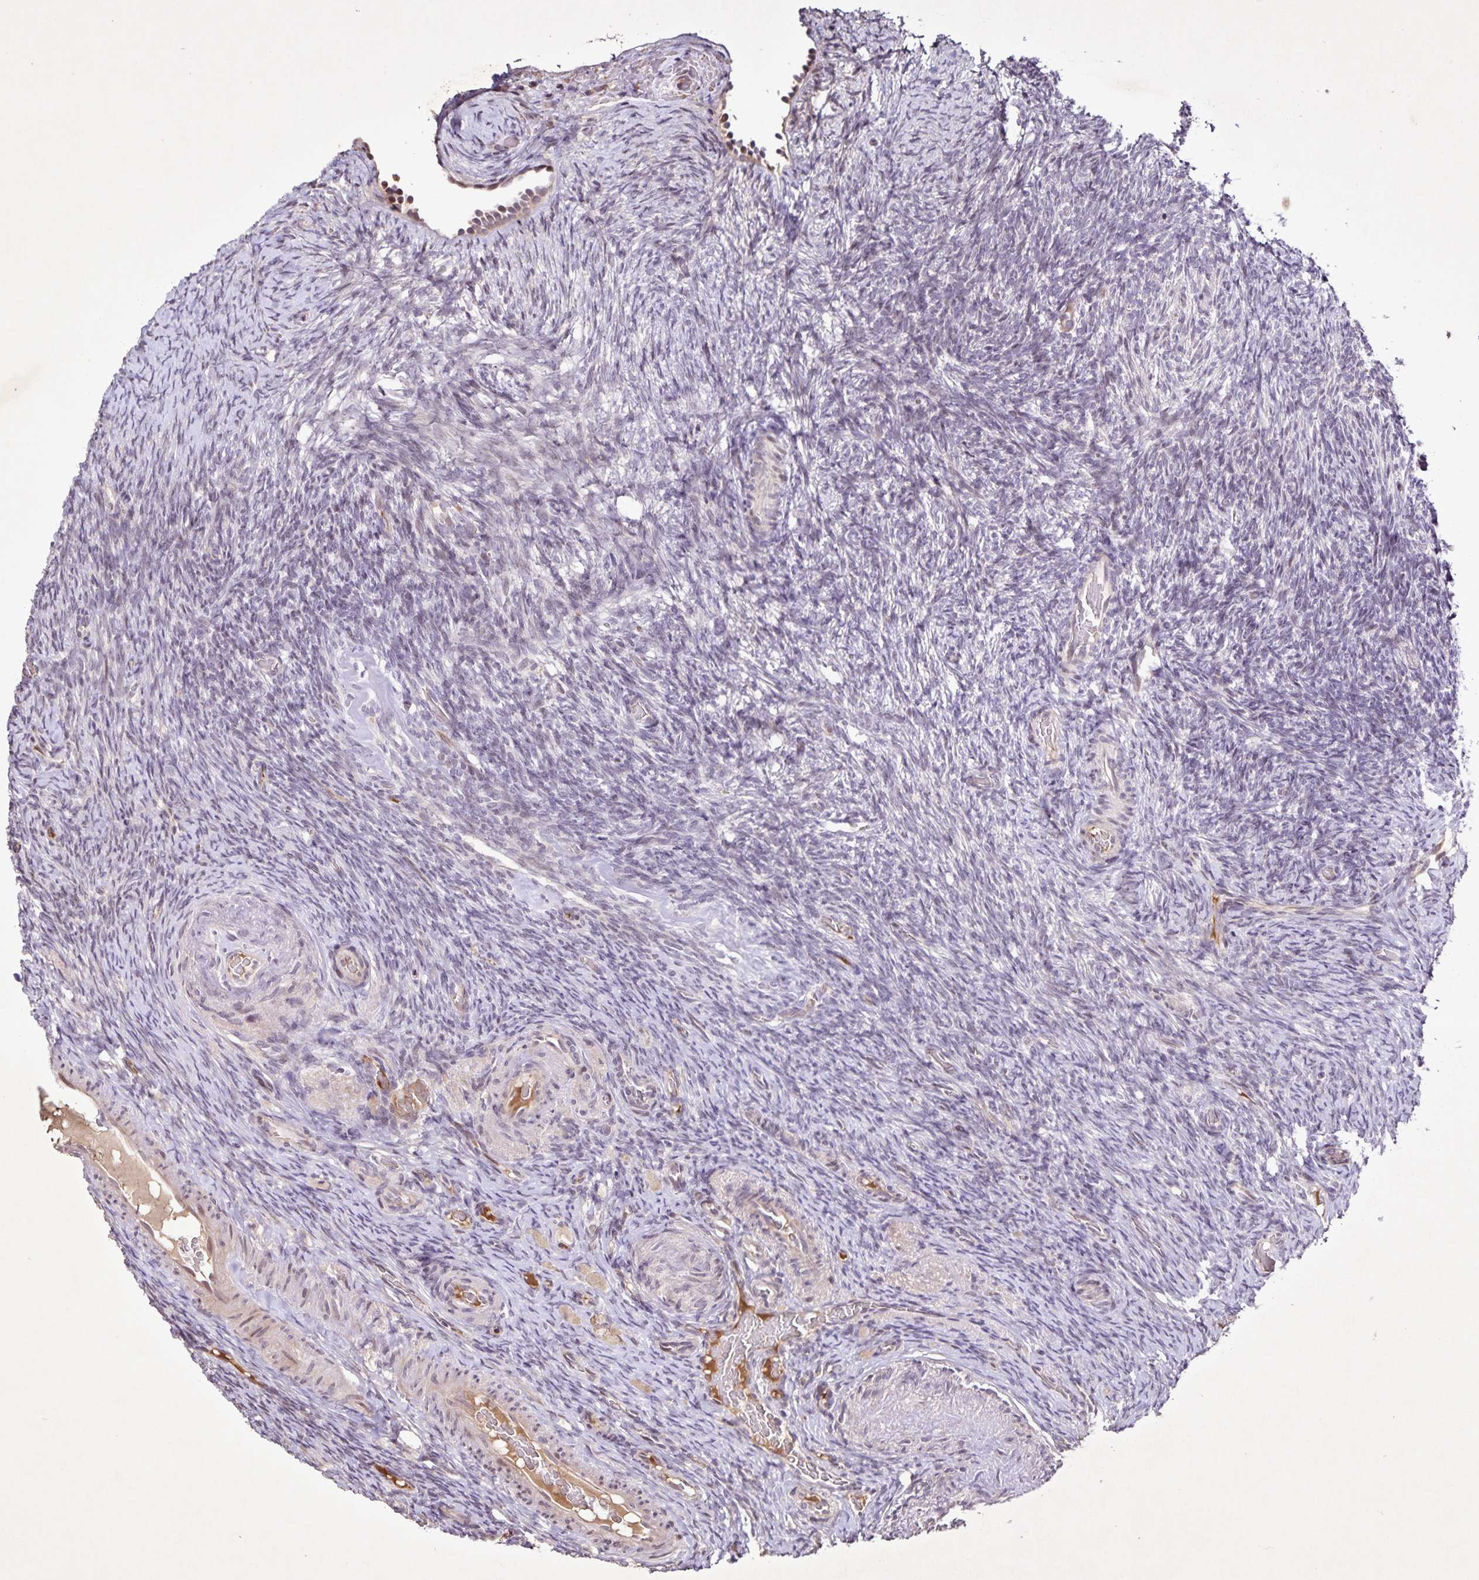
{"staining": {"intensity": "negative", "quantity": "none", "location": "none"}, "tissue": "ovary", "cell_type": "Ovarian stroma cells", "image_type": "normal", "snomed": [{"axis": "morphology", "description": "Normal tissue, NOS"}, {"axis": "topography", "description": "Ovary"}], "caption": "Immunohistochemistry of normal ovary reveals no positivity in ovarian stroma cells. (DAB (3,3'-diaminobenzidine) immunohistochemistry, high magnification).", "gene": "GDF2", "patient": {"sex": "female", "age": 34}}